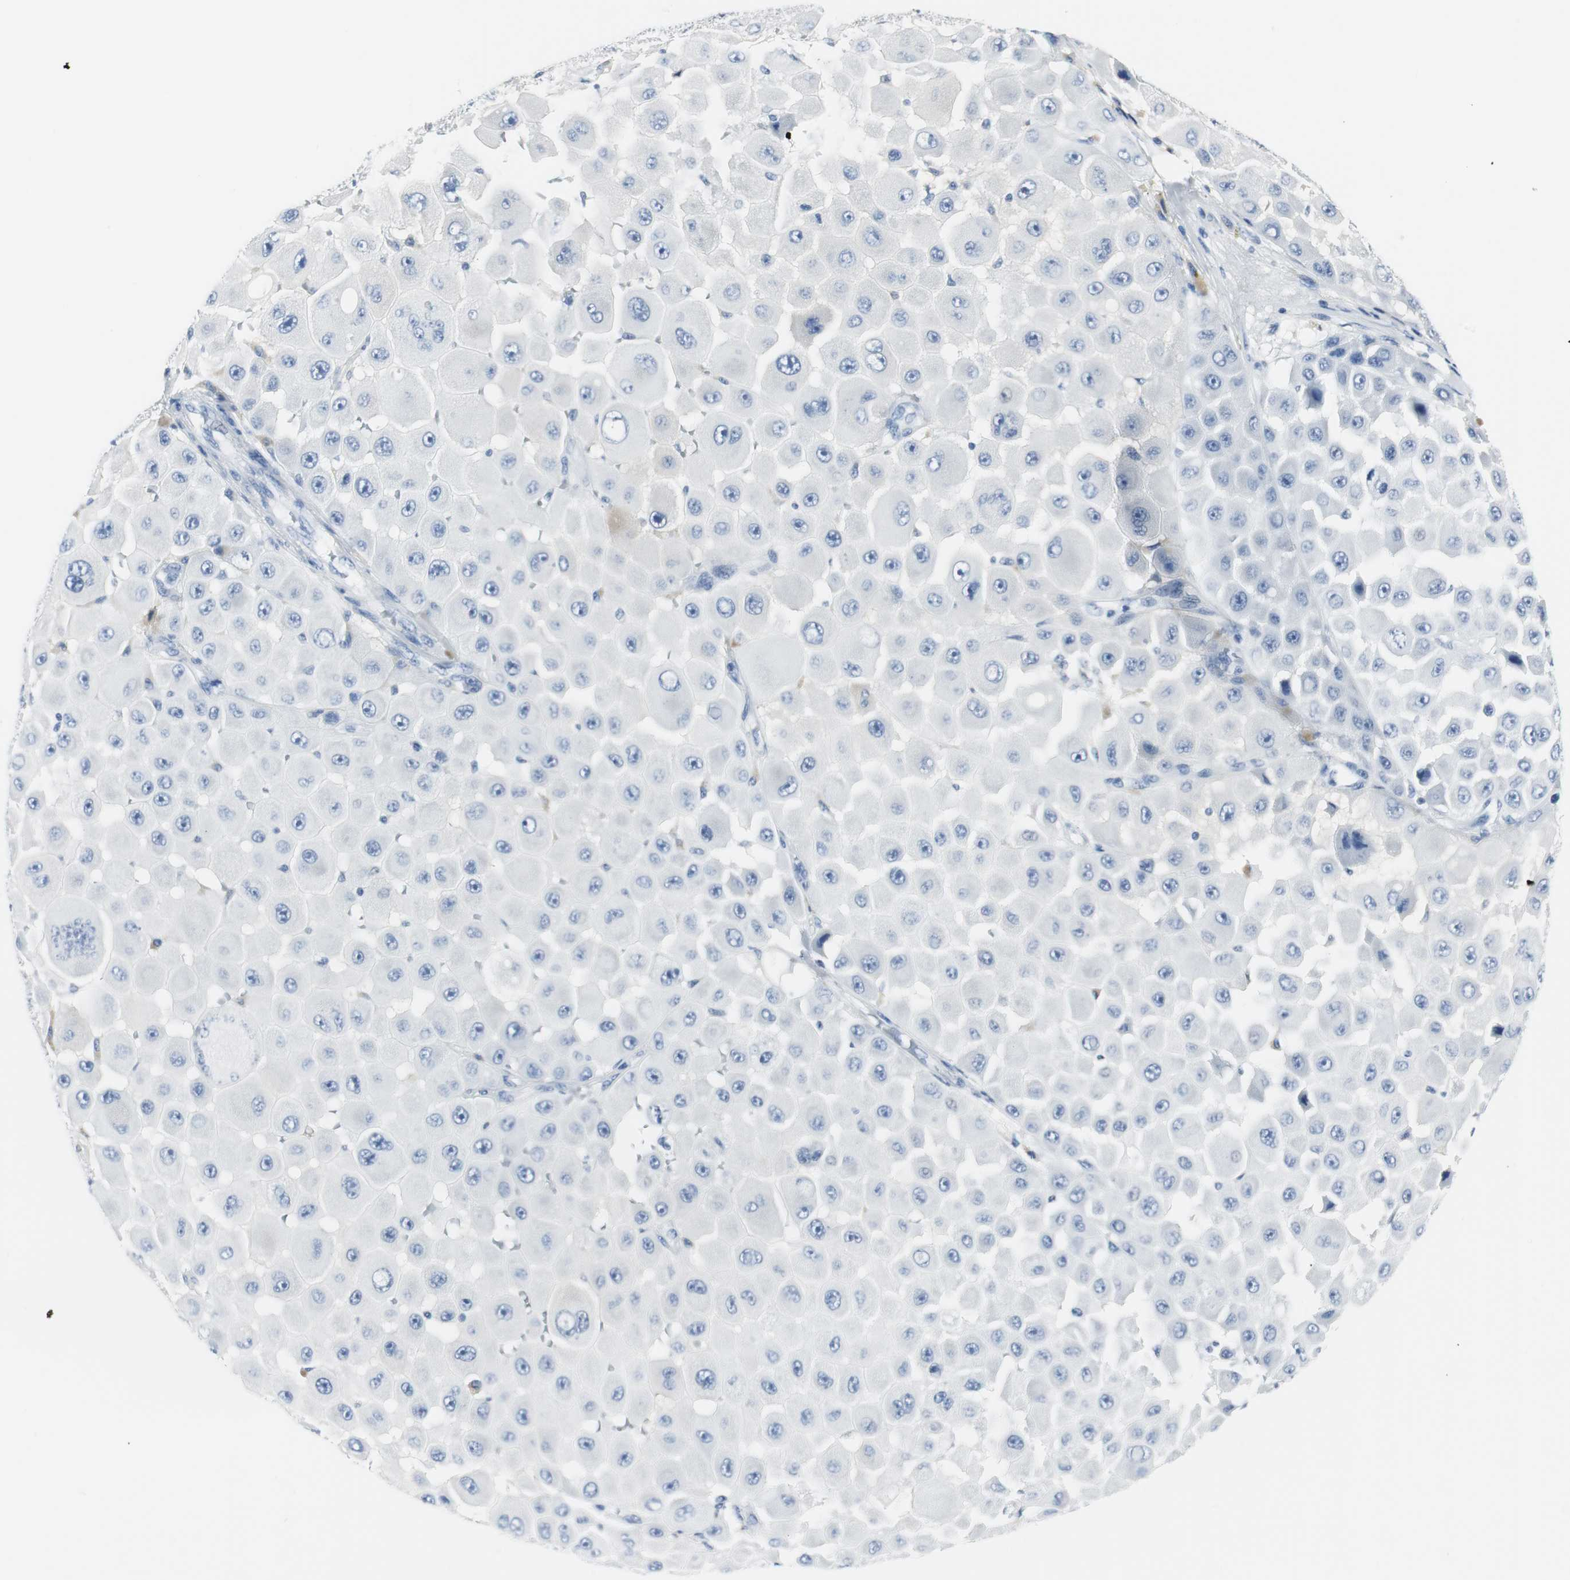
{"staining": {"intensity": "negative", "quantity": "none", "location": "none"}, "tissue": "melanoma", "cell_type": "Tumor cells", "image_type": "cancer", "snomed": [{"axis": "morphology", "description": "Malignant melanoma, NOS"}, {"axis": "topography", "description": "Skin"}], "caption": "Immunohistochemistry (IHC) histopathology image of human malignant melanoma stained for a protein (brown), which shows no staining in tumor cells. (DAB (3,3'-diaminobenzidine) IHC visualized using brightfield microscopy, high magnification).", "gene": "GAP43", "patient": {"sex": "female", "age": 81}}